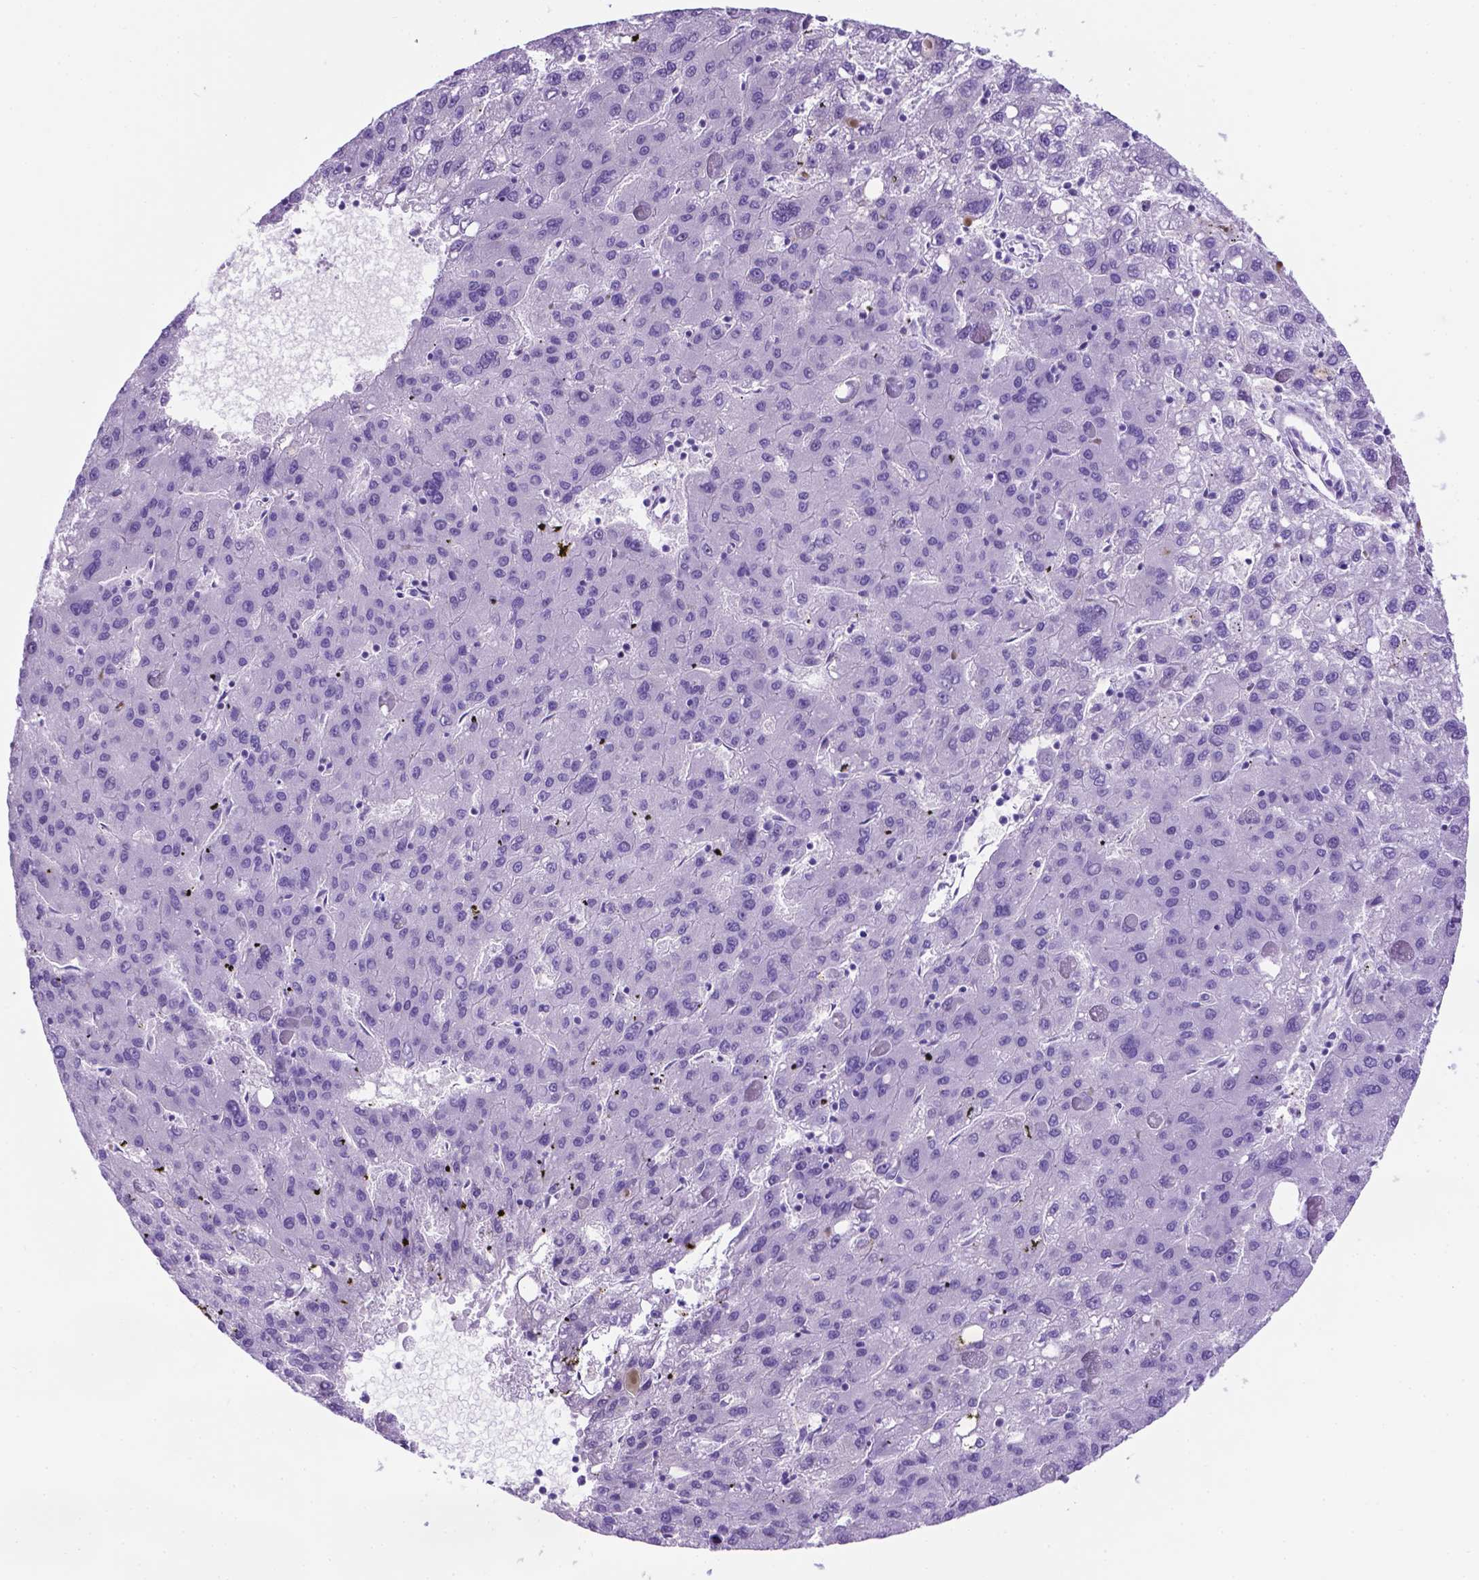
{"staining": {"intensity": "negative", "quantity": "none", "location": "none"}, "tissue": "liver cancer", "cell_type": "Tumor cells", "image_type": "cancer", "snomed": [{"axis": "morphology", "description": "Carcinoma, Hepatocellular, NOS"}, {"axis": "topography", "description": "Liver"}], "caption": "Protein analysis of liver cancer (hepatocellular carcinoma) displays no significant expression in tumor cells.", "gene": "C17orf107", "patient": {"sex": "female", "age": 82}}